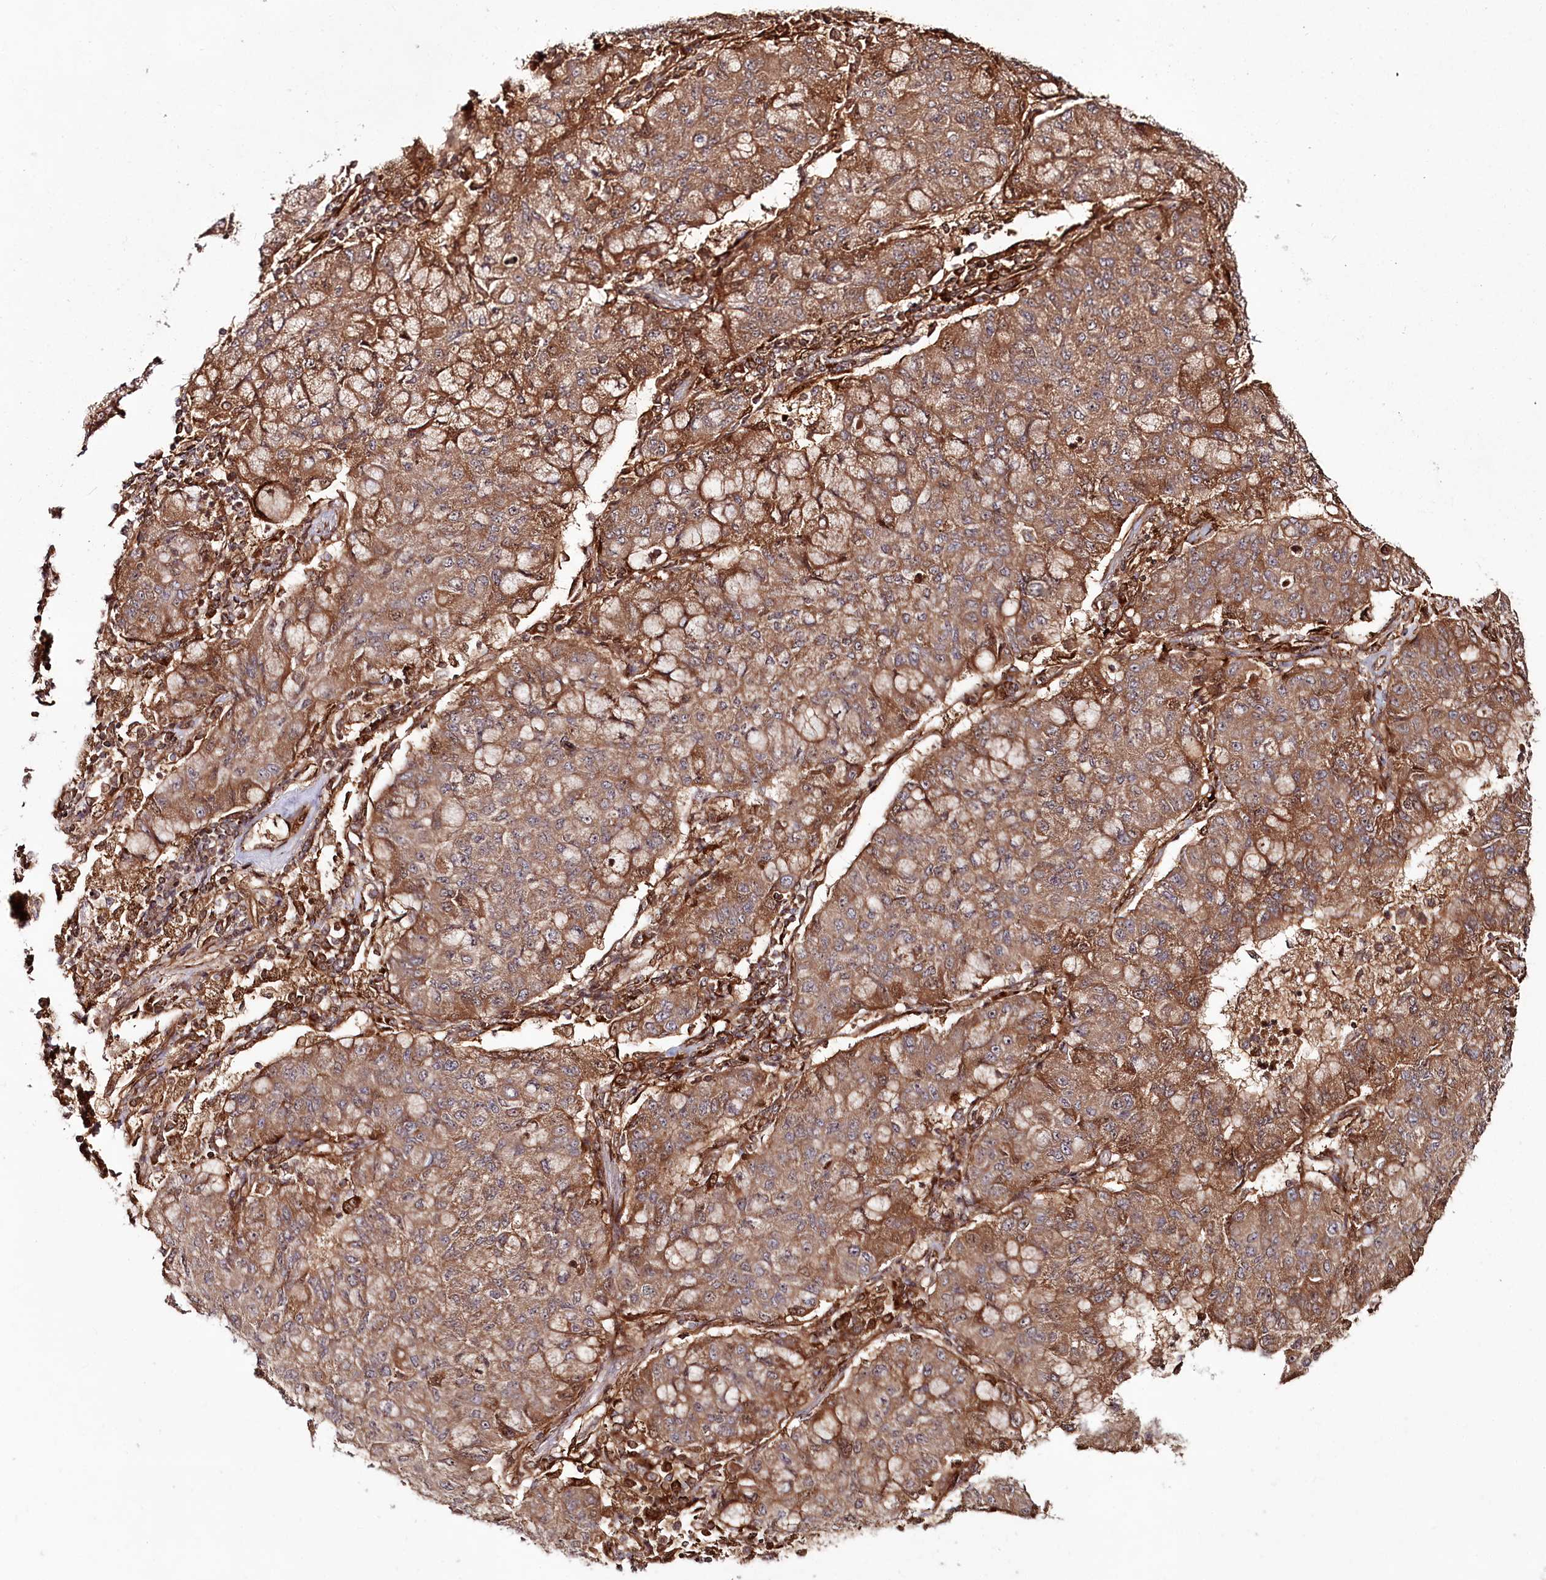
{"staining": {"intensity": "moderate", "quantity": ">75%", "location": "cytoplasmic/membranous"}, "tissue": "lung cancer", "cell_type": "Tumor cells", "image_type": "cancer", "snomed": [{"axis": "morphology", "description": "Squamous cell carcinoma, NOS"}, {"axis": "topography", "description": "Lung"}], "caption": "Squamous cell carcinoma (lung) stained for a protein (brown) reveals moderate cytoplasmic/membranous positive staining in about >75% of tumor cells.", "gene": "REXO2", "patient": {"sex": "male", "age": 74}}